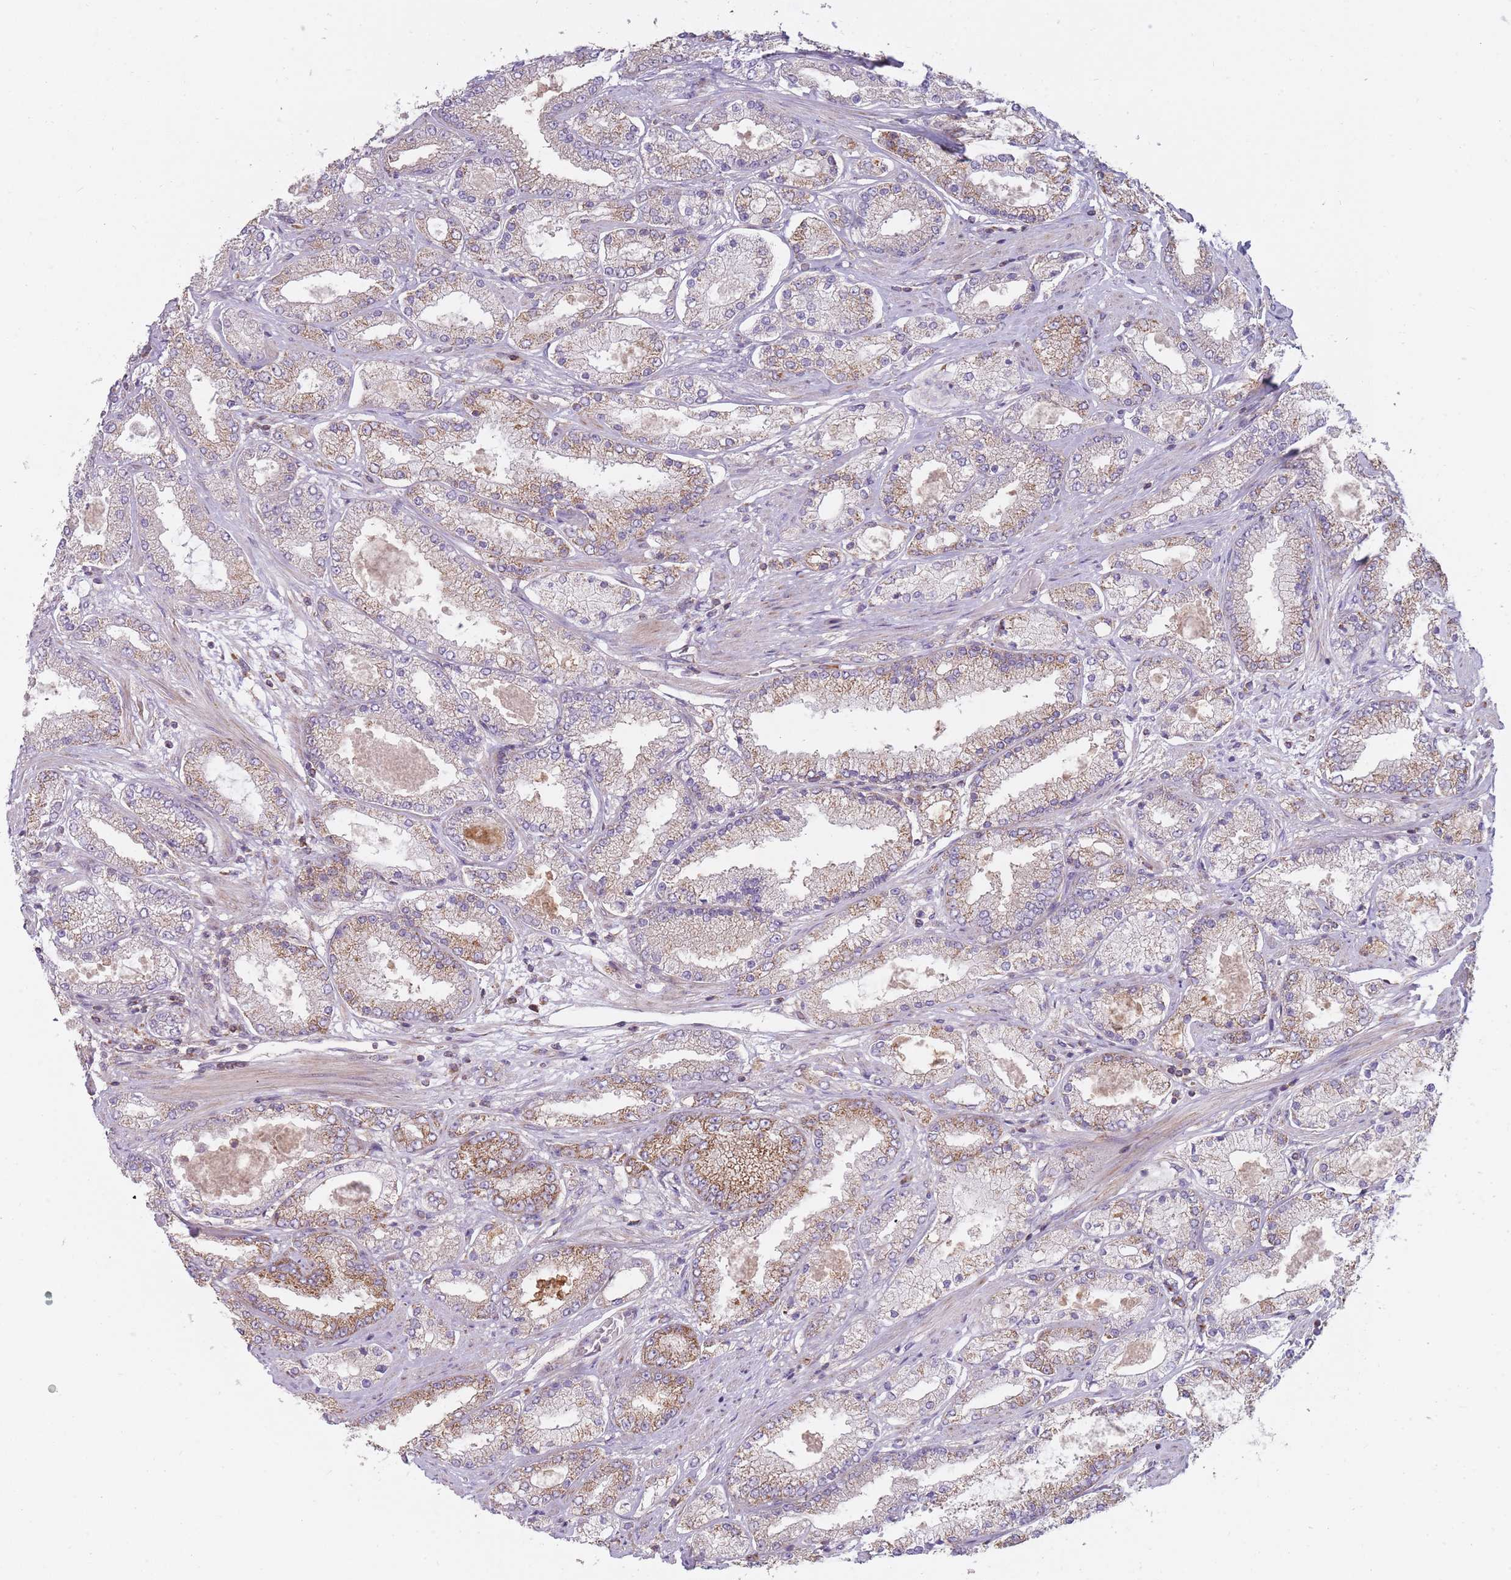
{"staining": {"intensity": "moderate", "quantity": "25%-75%", "location": "cytoplasmic/membranous"}, "tissue": "prostate cancer", "cell_type": "Tumor cells", "image_type": "cancer", "snomed": [{"axis": "morphology", "description": "Adenocarcinoma, High grade"}, {"axis": "topography", "description": "Prostate"}], "caption": "This histopathology image reveals immunohistochemistry staining of adenocarcinoma (high-grade) (prostate), with medium moderate cytoplasmic/membranous staining in about 25%-75% of tumor cells.", "gene": "NDUFA9", "patient": {"sex": "male", "age": 69}}